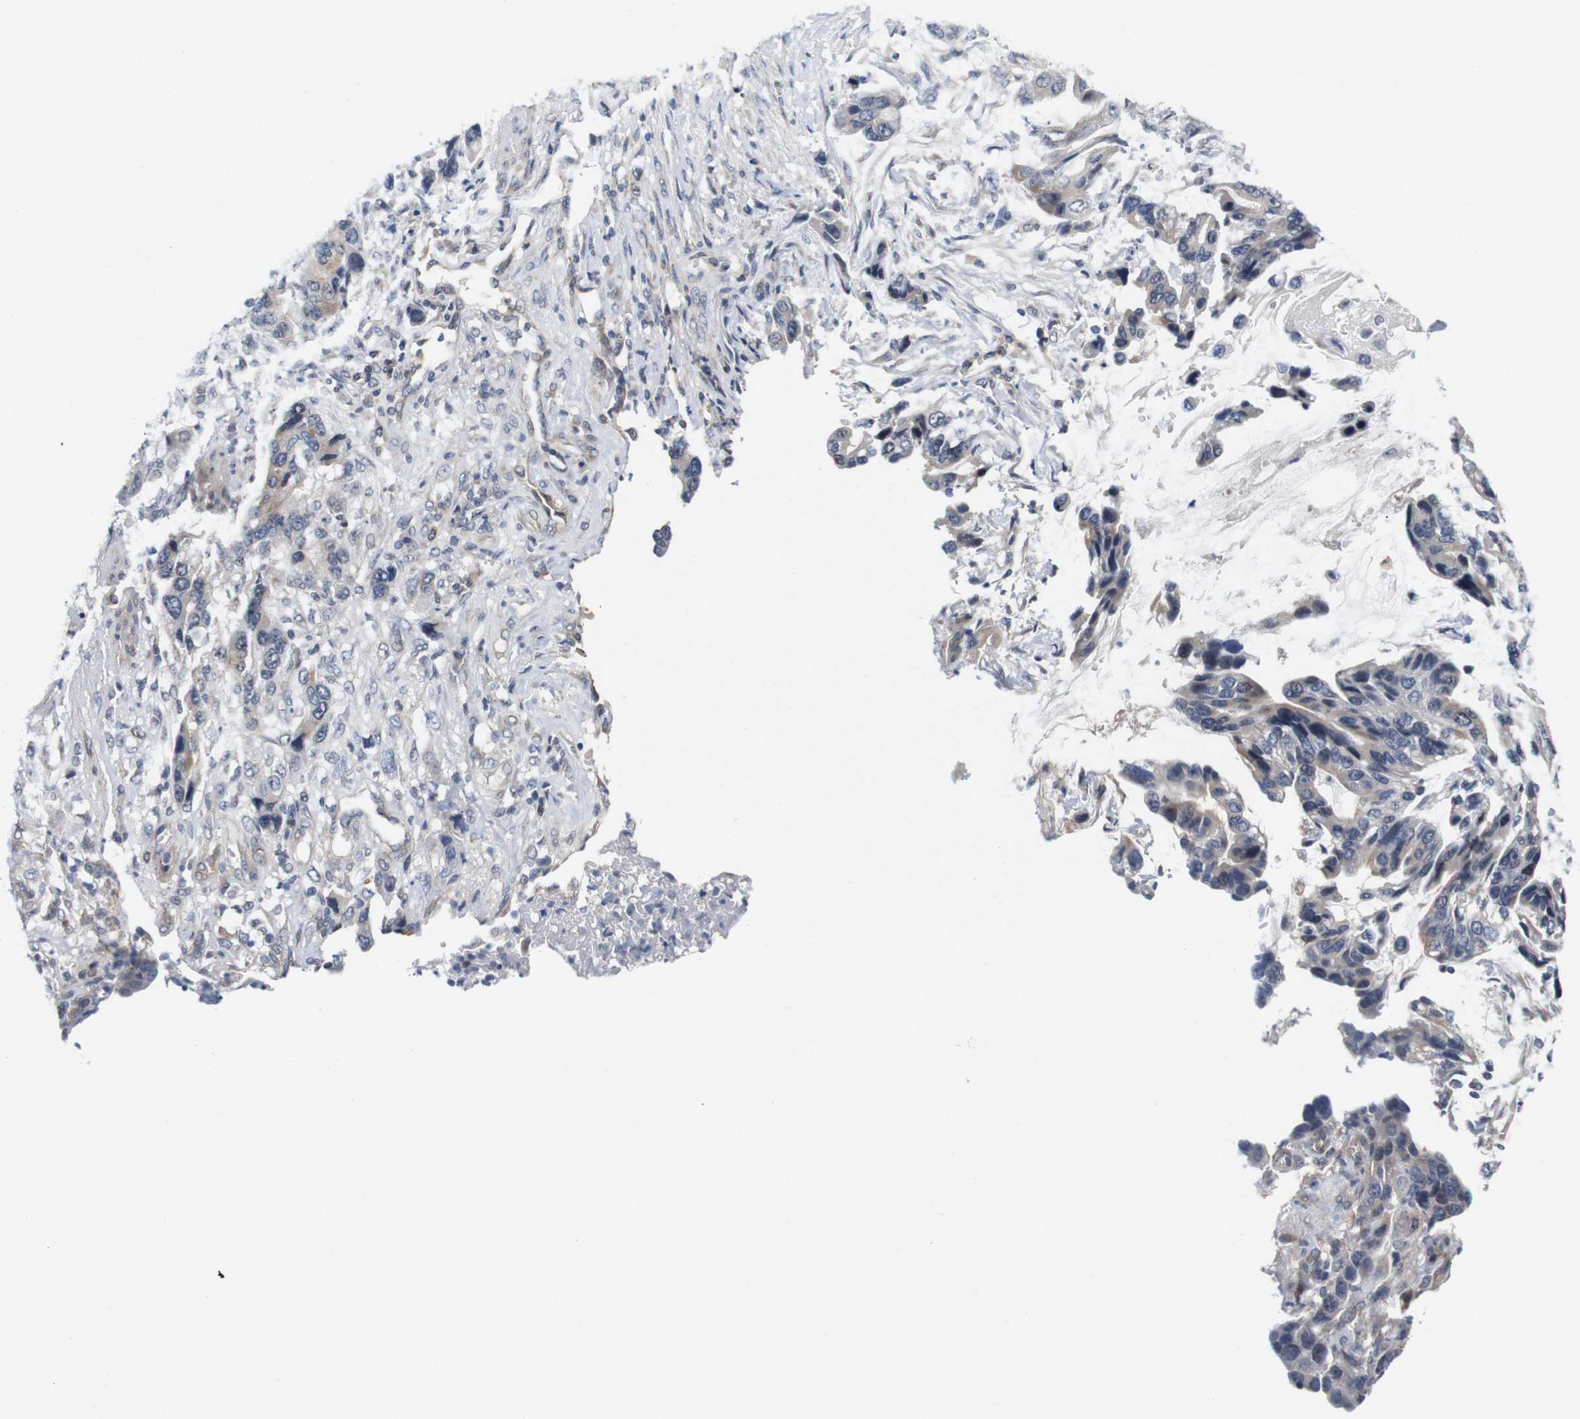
{"staining": {"intensity": "weak", "quantity": "<25%", "location": "cytoplasmic/membranous"}, "tissue": "stomach cancer", "cell_type": "Tumor cells", "image_type": "cancer", "snomed": [{"axis": "morphology", "description": "Adenocarcinoma, NOS"}, {"axis": "topography", "description": "Stomach, lower"}], "caption": "IHC of stomach cancer (adenocarcinoma) reveals no staining in tumor cells.", "gene": "CYB561", "patient": {"sex": "female", "age": 93}}